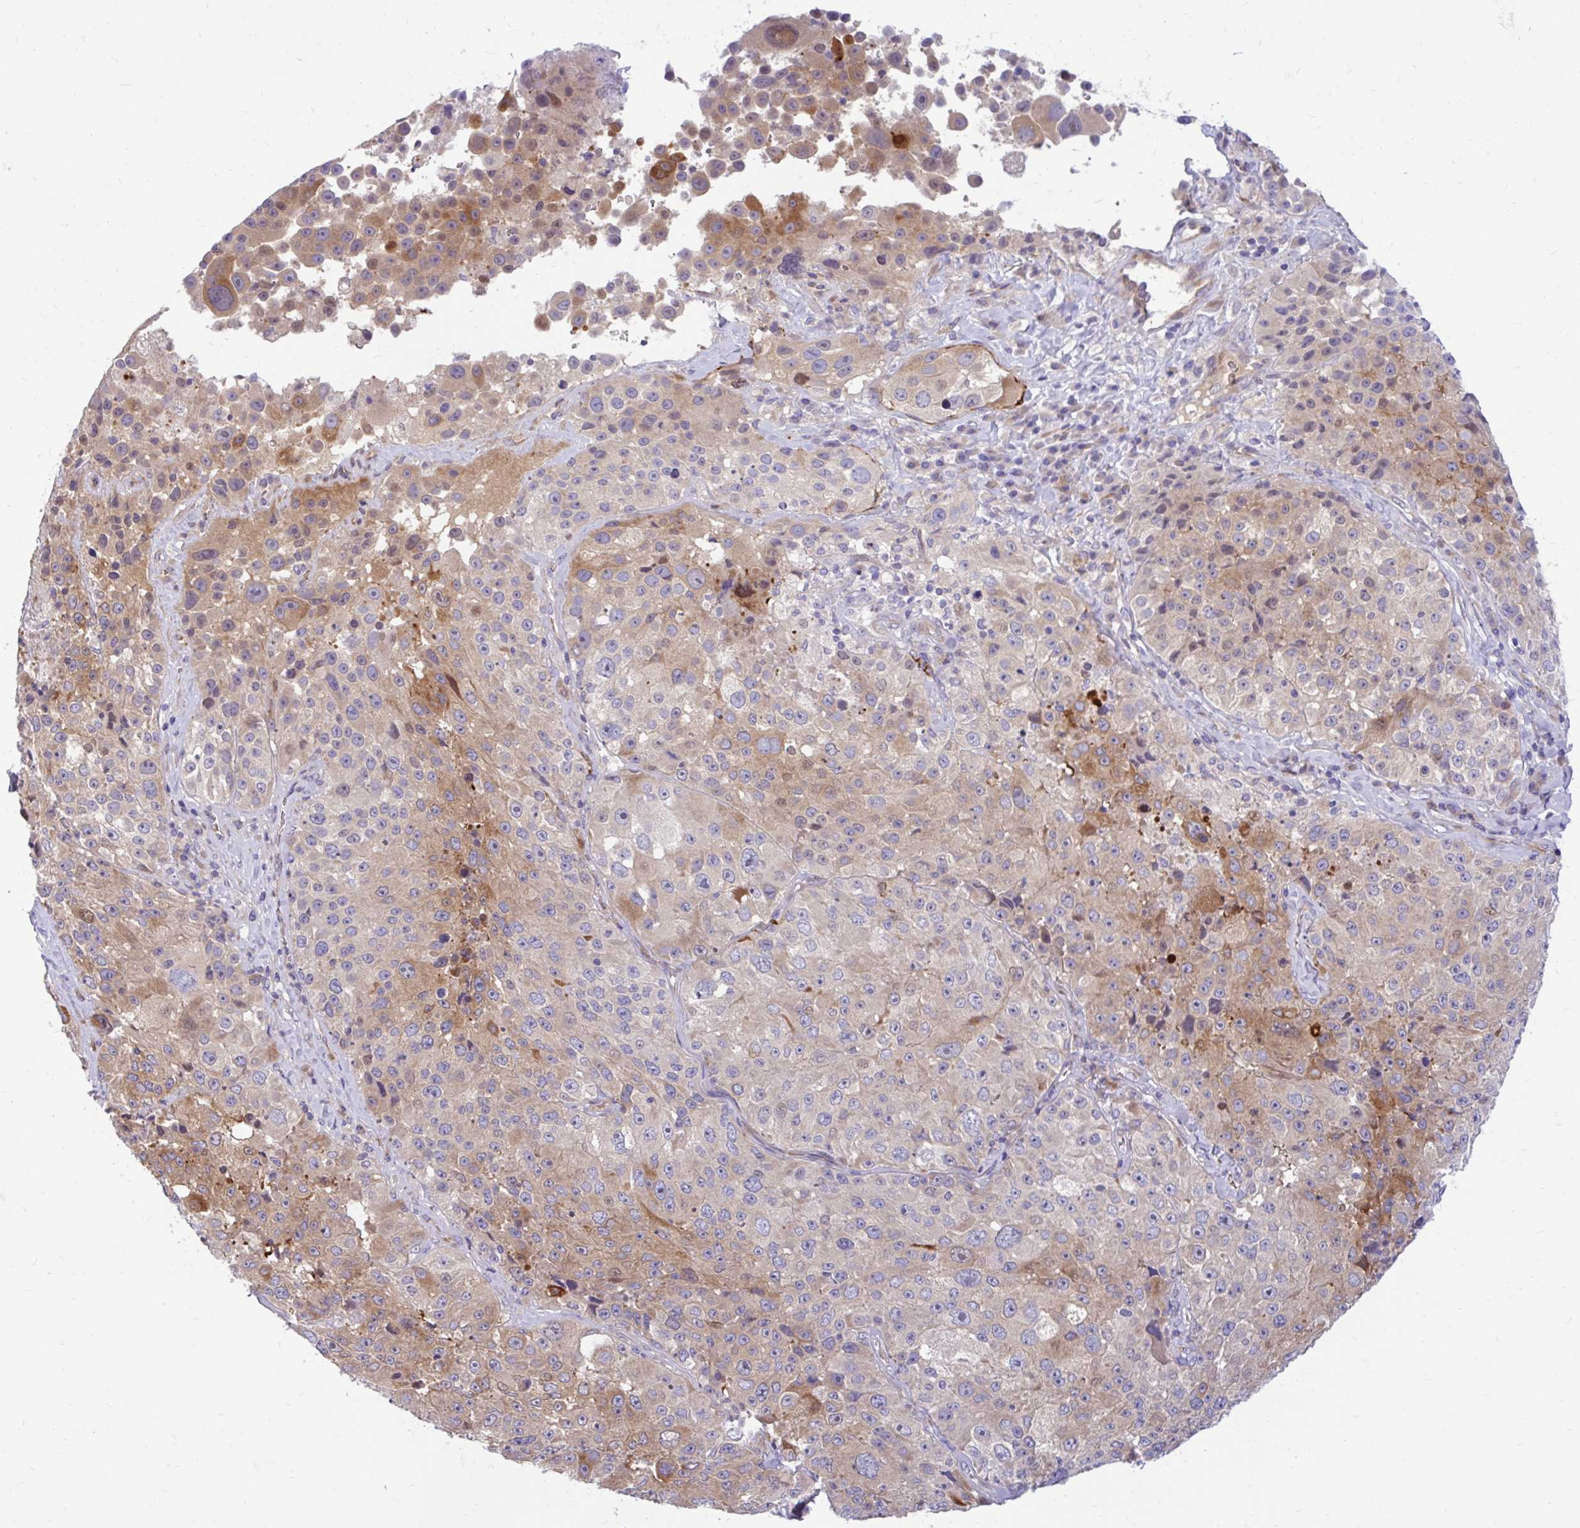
{"staining": {"intensity": "moderate", "quantity": "<25%", "location": "cytoplasmic/membranous"}, "tissue": "melanoma", "cell_type": "Tumor cells", "image_type": "cancer", "snomed": [{"axis": "morphology", "description": "Malignant melanoma, Metastatic site"}, {"axis": "topography", "description": "Lymph node"}], "caption": "Immunohistochemistry micrograph of neoplastic tissue: human malignant melanoma (metastatic site) stained using immunohistochemistry (IHC) demonstrates low levels of moderate protein expression localized specifically in the cytoplasmic/membranous of tumor cells, appearing as a cytoplasmic/membranous brown color.", "gene": "ESPNL", "patient": {"sex": "male", "age": 62}}